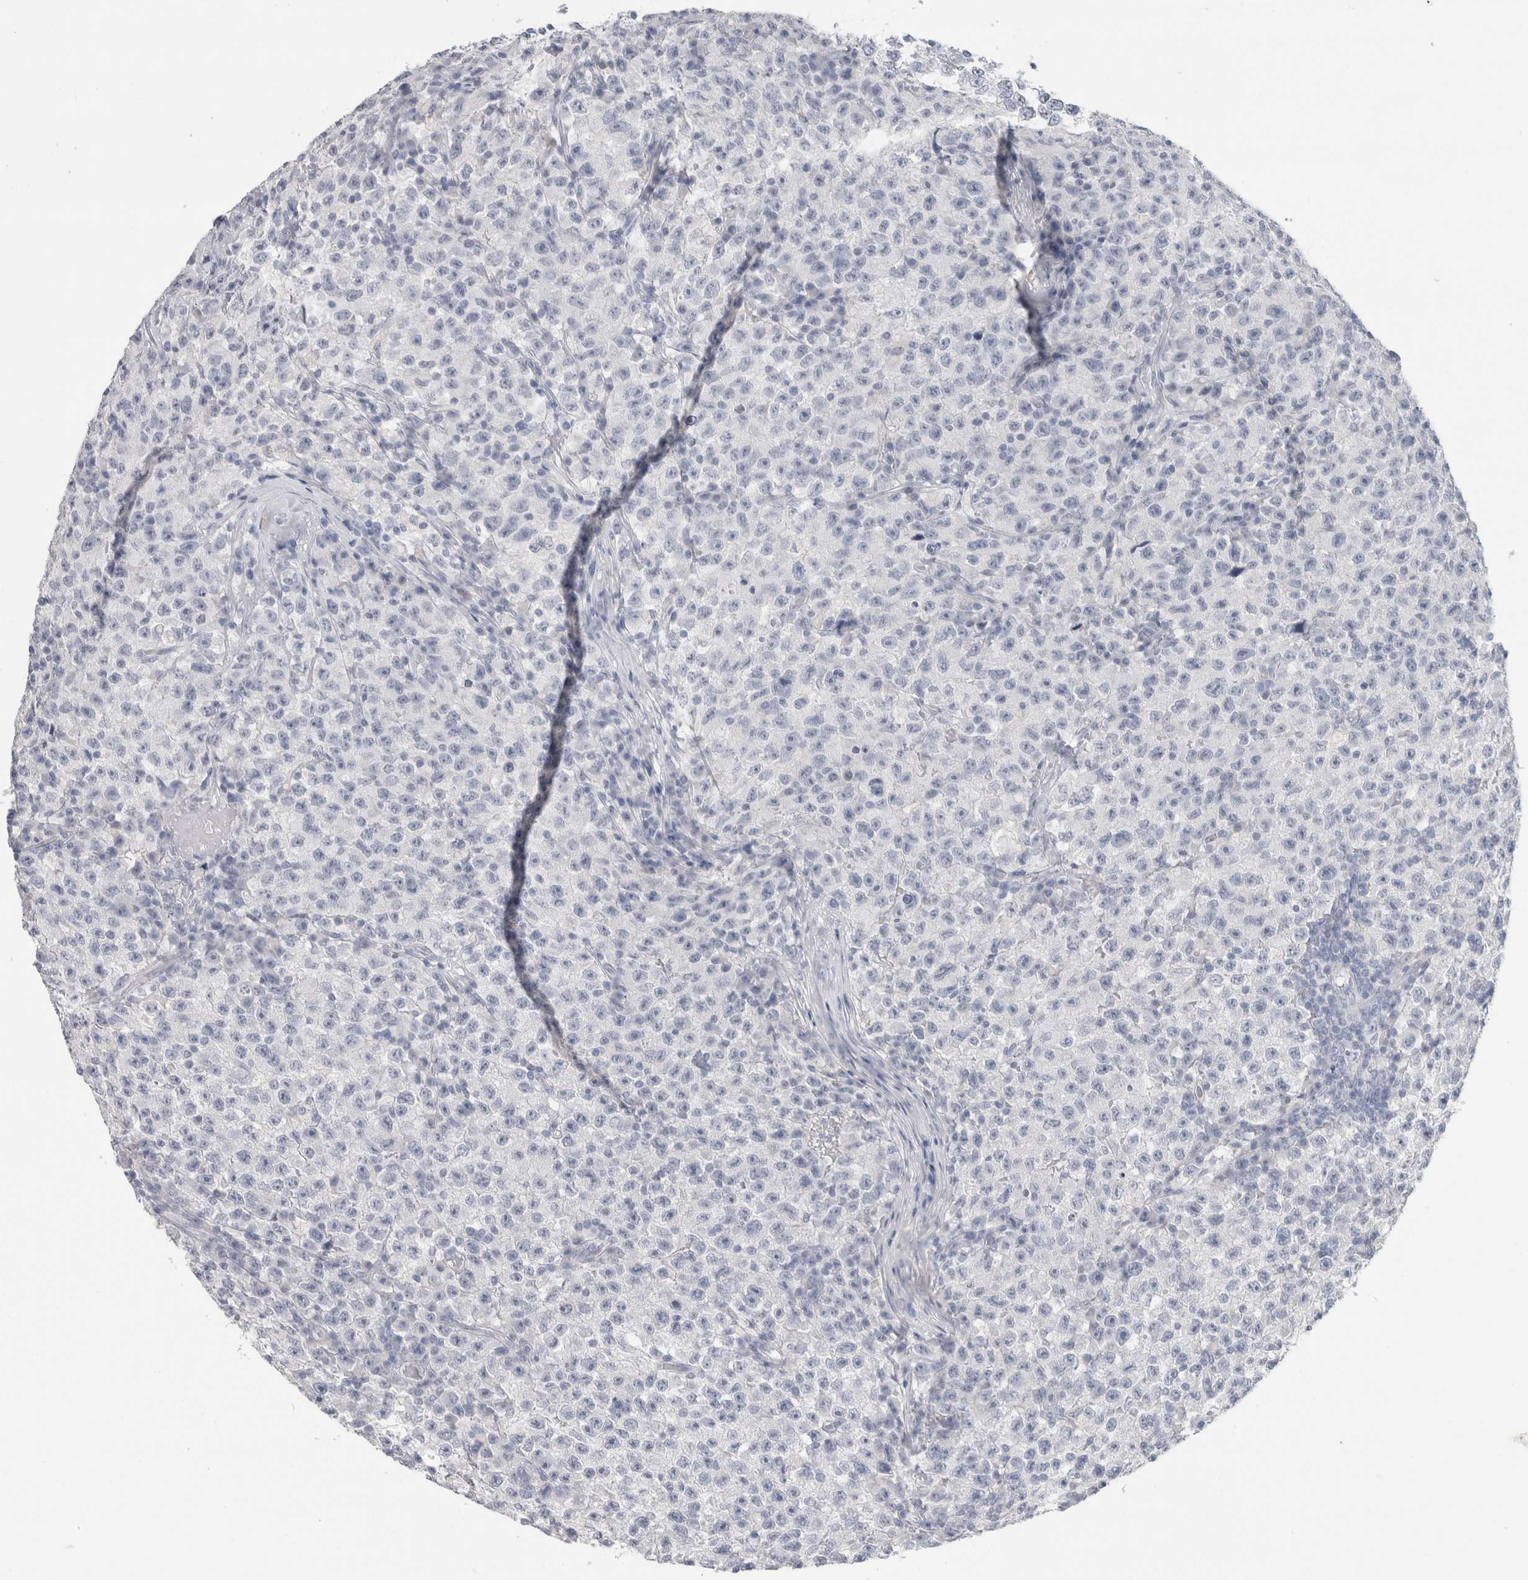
{"staining": {"intensity": "negative", "quantity": "none", "location": "none"}, "tissue": "testis cancer", "cell_type": "Tumor cells", "image_type": "cancer", "snomed": [{"axis": "morphology", "description": "Seminoma, NOS"}, {"axis": "topography", "description": "Testis"}], "caption": "Photomicrograph shows no significant protein staining in tumor cells of testis seminoma.", "gene": "SLC6A1", "patient": {"sex": "male", "age": 22}}